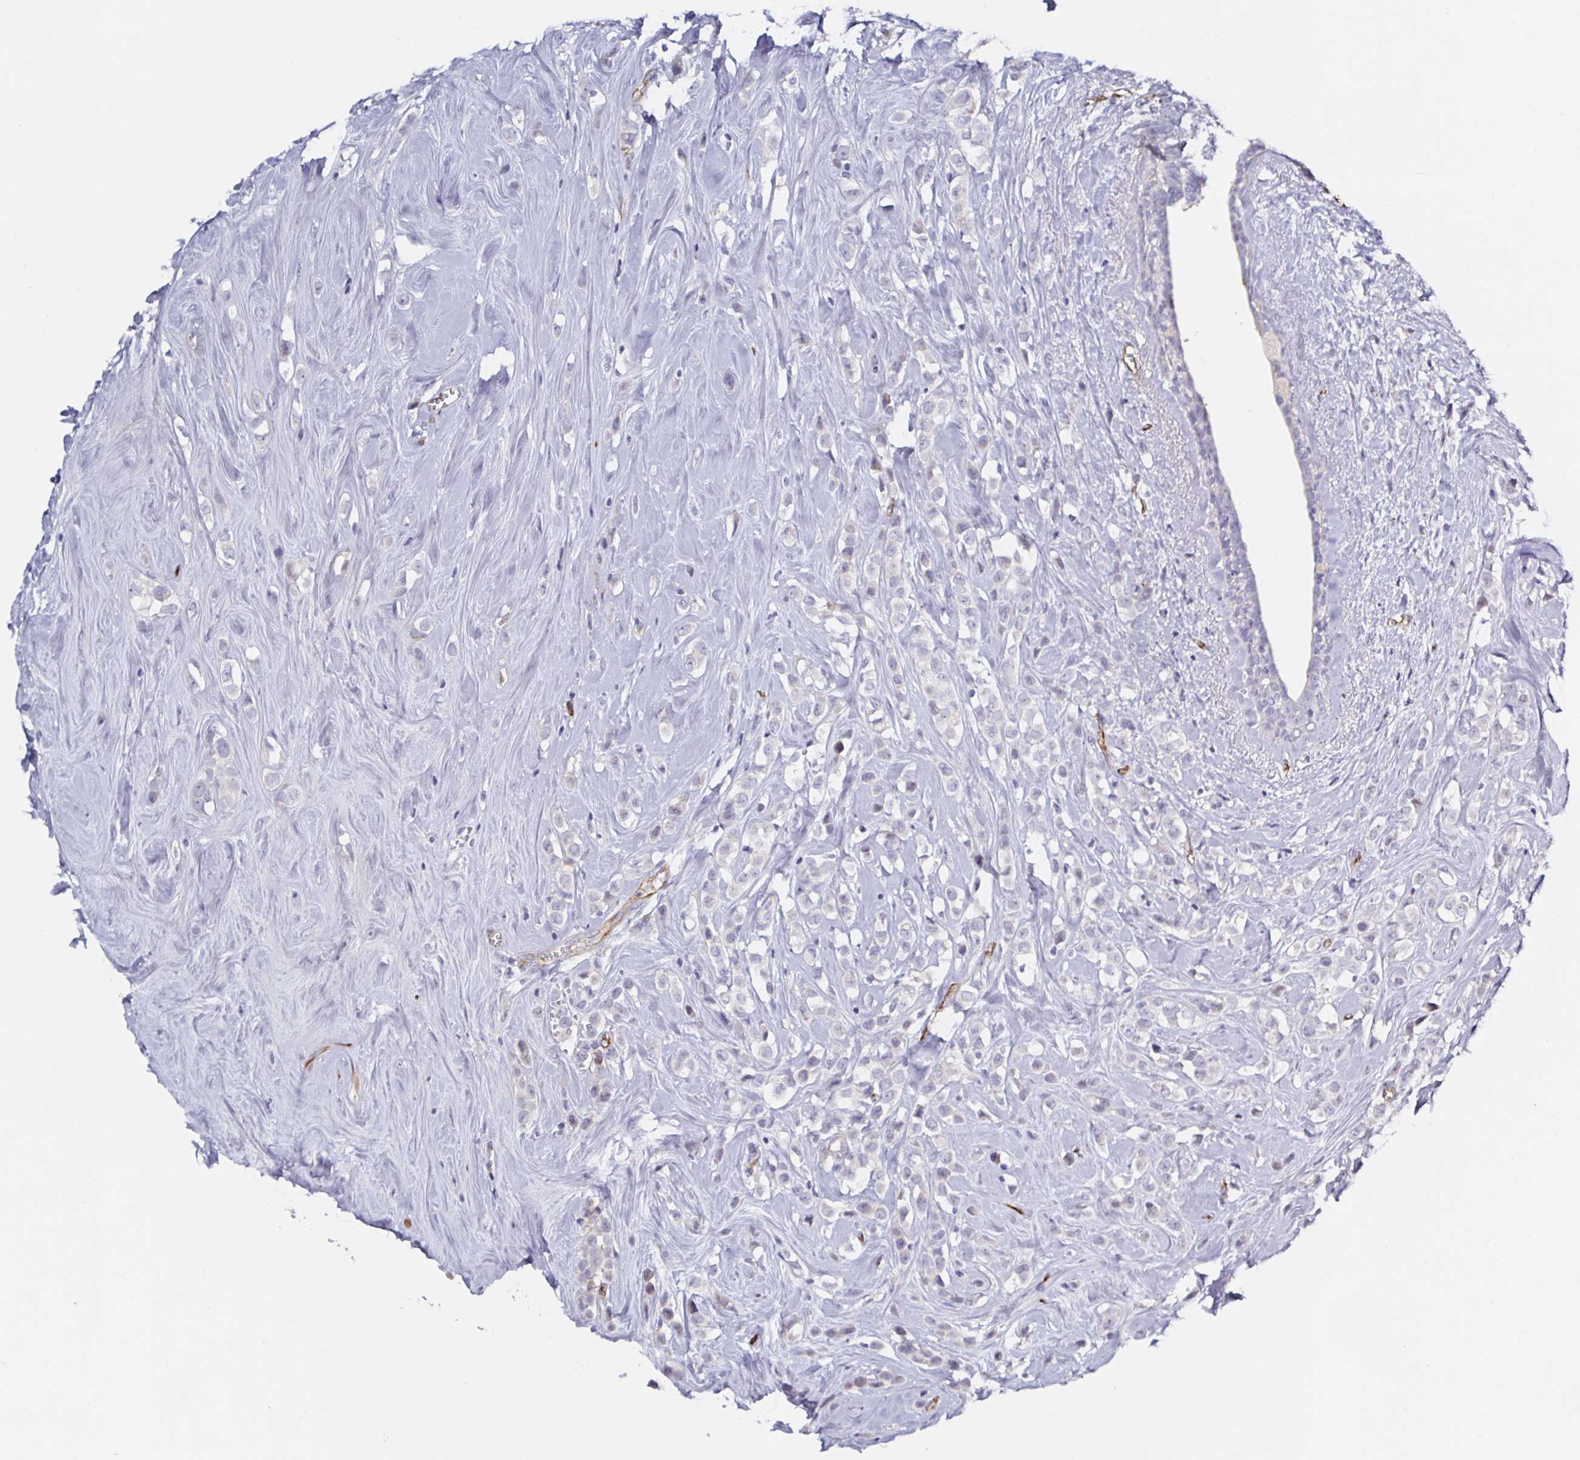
{"staining": {"intensity": "negative", "quantity": "none", "location": "none"}, "tissue": "breast cancer", "cell_type": "Tumor cells", "image_type": "cancer", "snomed": [{"axis": "morphology", "description": "Duct carcinoma"}, {"axis": "topography", "description": "Breast"}], "caption": "Breast invasive ductal carcinoma was stained to show a protein in brown. There is no significant expression in tumor cells. The staining is performed using DAB (3,3'-diaminobenzidine) brown chromogen with nuclei counter-stained in using hematoxylin.", "gene": "ACSBG2", "patient": {"sex": "female", "age": 80}}